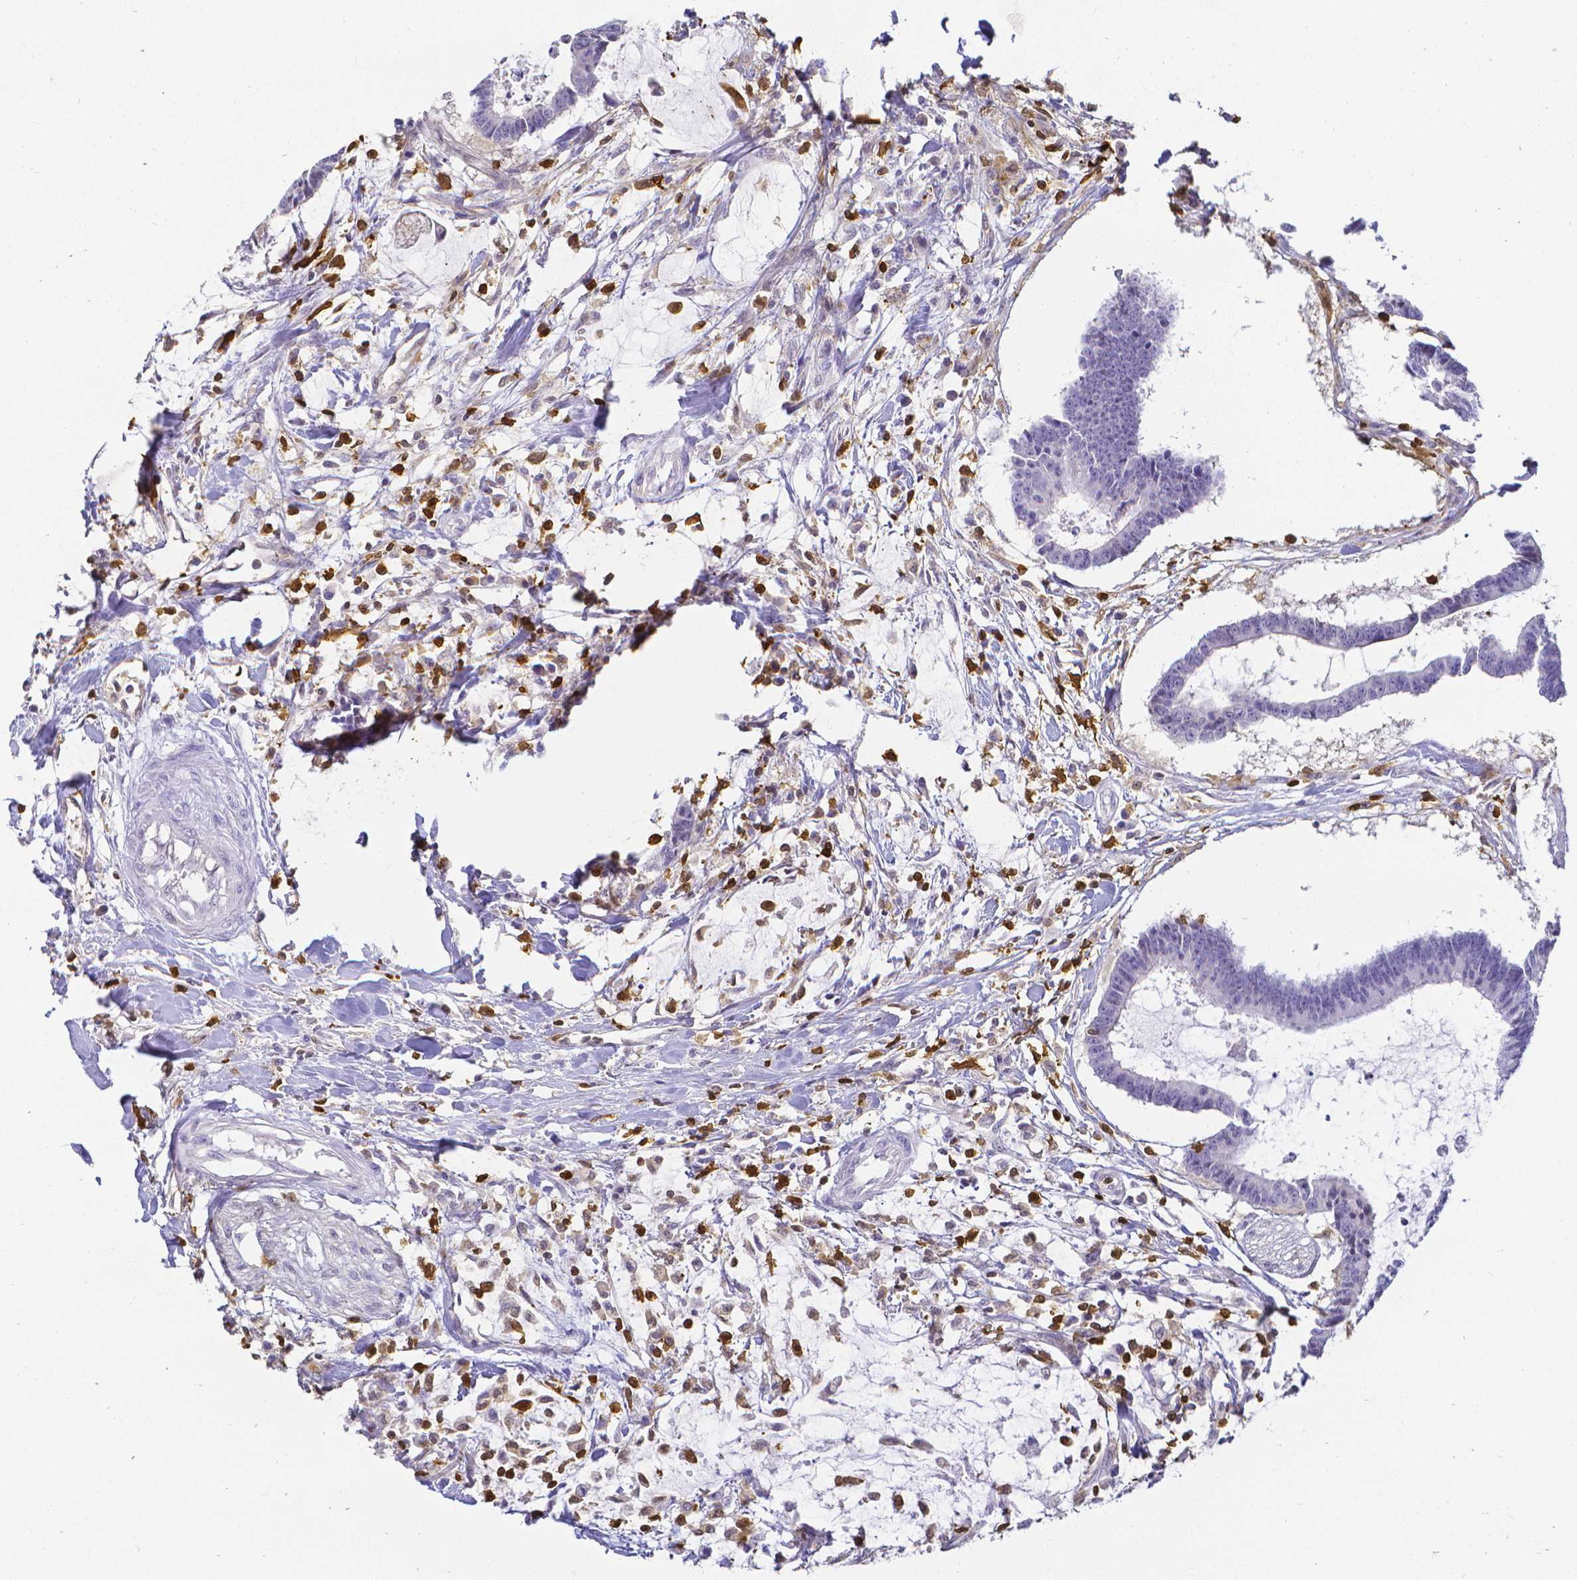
{"staining": {"intensity": "negative", "quantity": "none", "location": "none"}, "tissue": "colorectal cancer", "cell_type": "Tumor cells", "image_type": "cancer", "snomed": [{"axis": "morphology", "description": "Adenocarcinoma, NOS"}, {"axis": "topography", "description": "Colon"}], "caption": "An immunohistochemistry micrograph of colorectal adenocarcinoma is shown. There is no staining in tumor cells of colorectal adenocarcinoma.", "gene": "COTL1", "patient": {"sex": "female", "age": 78}}